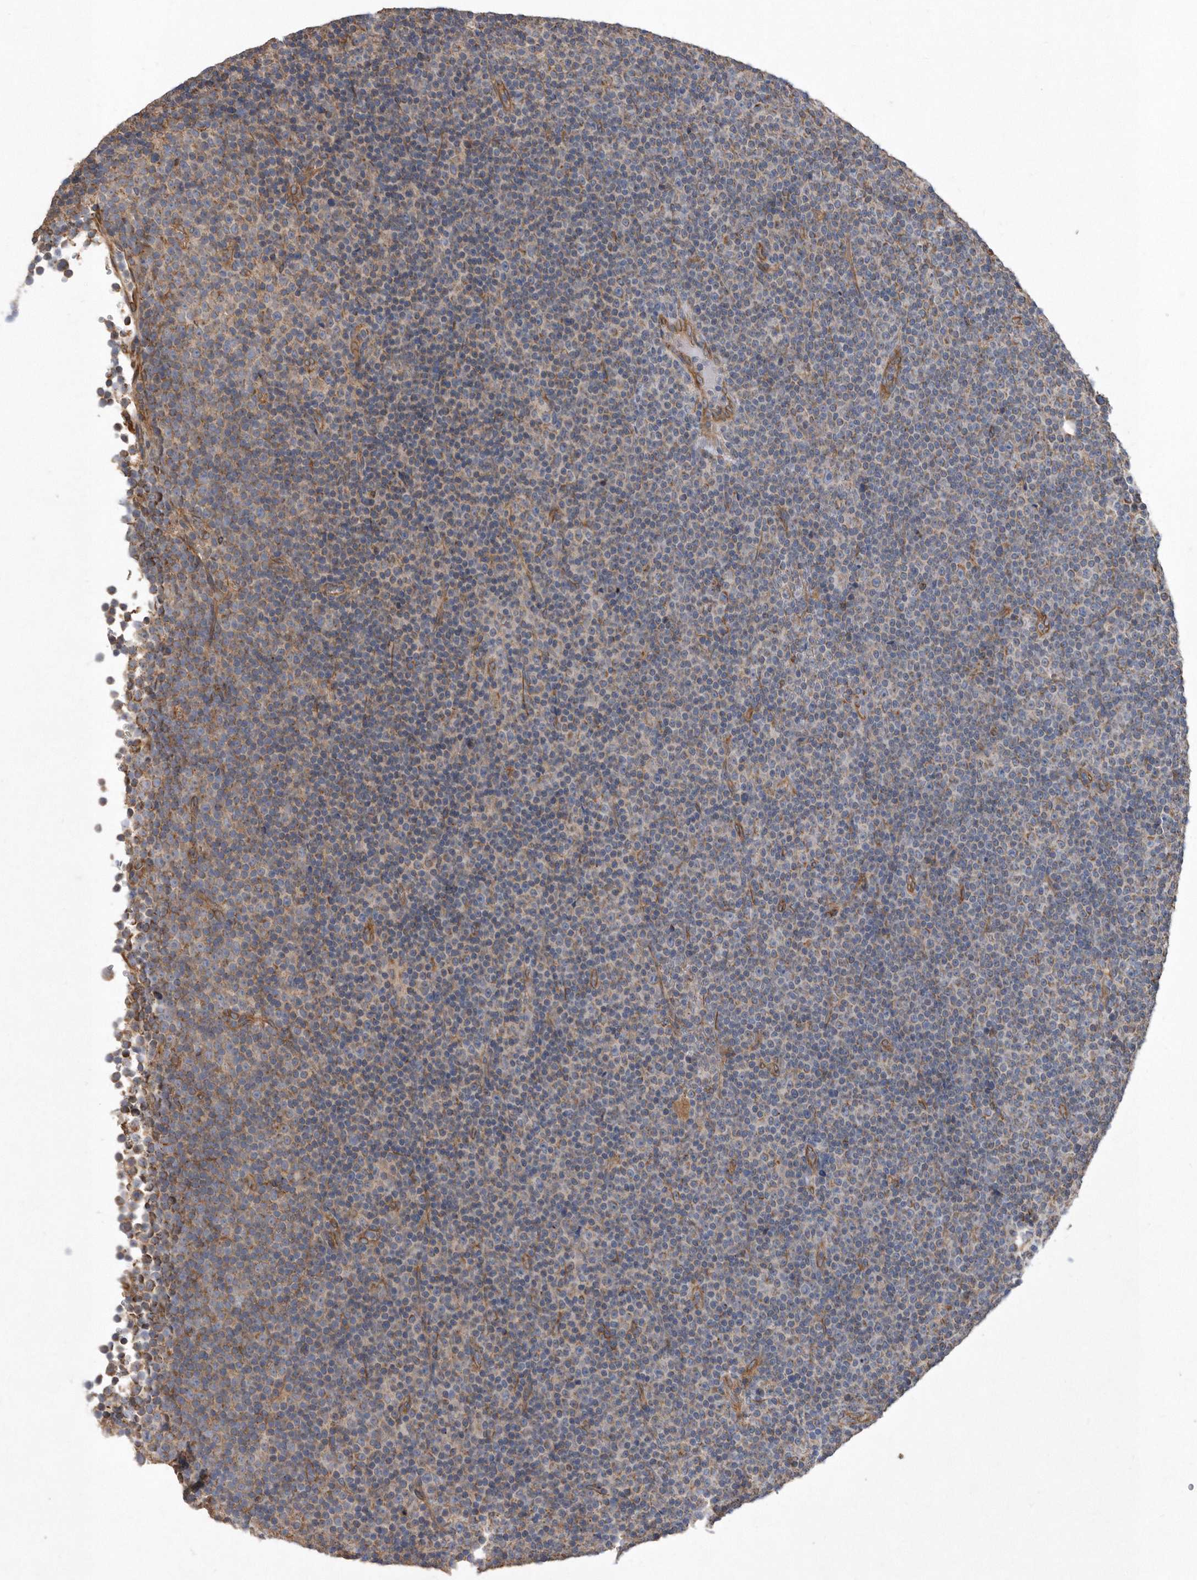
{"staining": {"intensity": "weak", "quantity": "25%-75%", "location": "cytoplasmic/membranous"}, "tissue": "lymphoma", "cell_type": "Tumor cells", "image_type": "cancer", "snomed": [{"axis": "morphology", "description": "Malignant lymphoma, non-Hodgkin's type, Low grade"}, {"axis": "topography", "description": "Lymph node"}], "caption": "Immunohistochemistry (IHC) image of human low-grade malignant lymphoma, non-Hodgkin's type stained for a protein (brown), which shows low levels of weak cytoplasmic/membranous staining in about 25%-75% of tumor cells.", "gene": "PON2", "patient": {"sex": "female", "age": 67}}